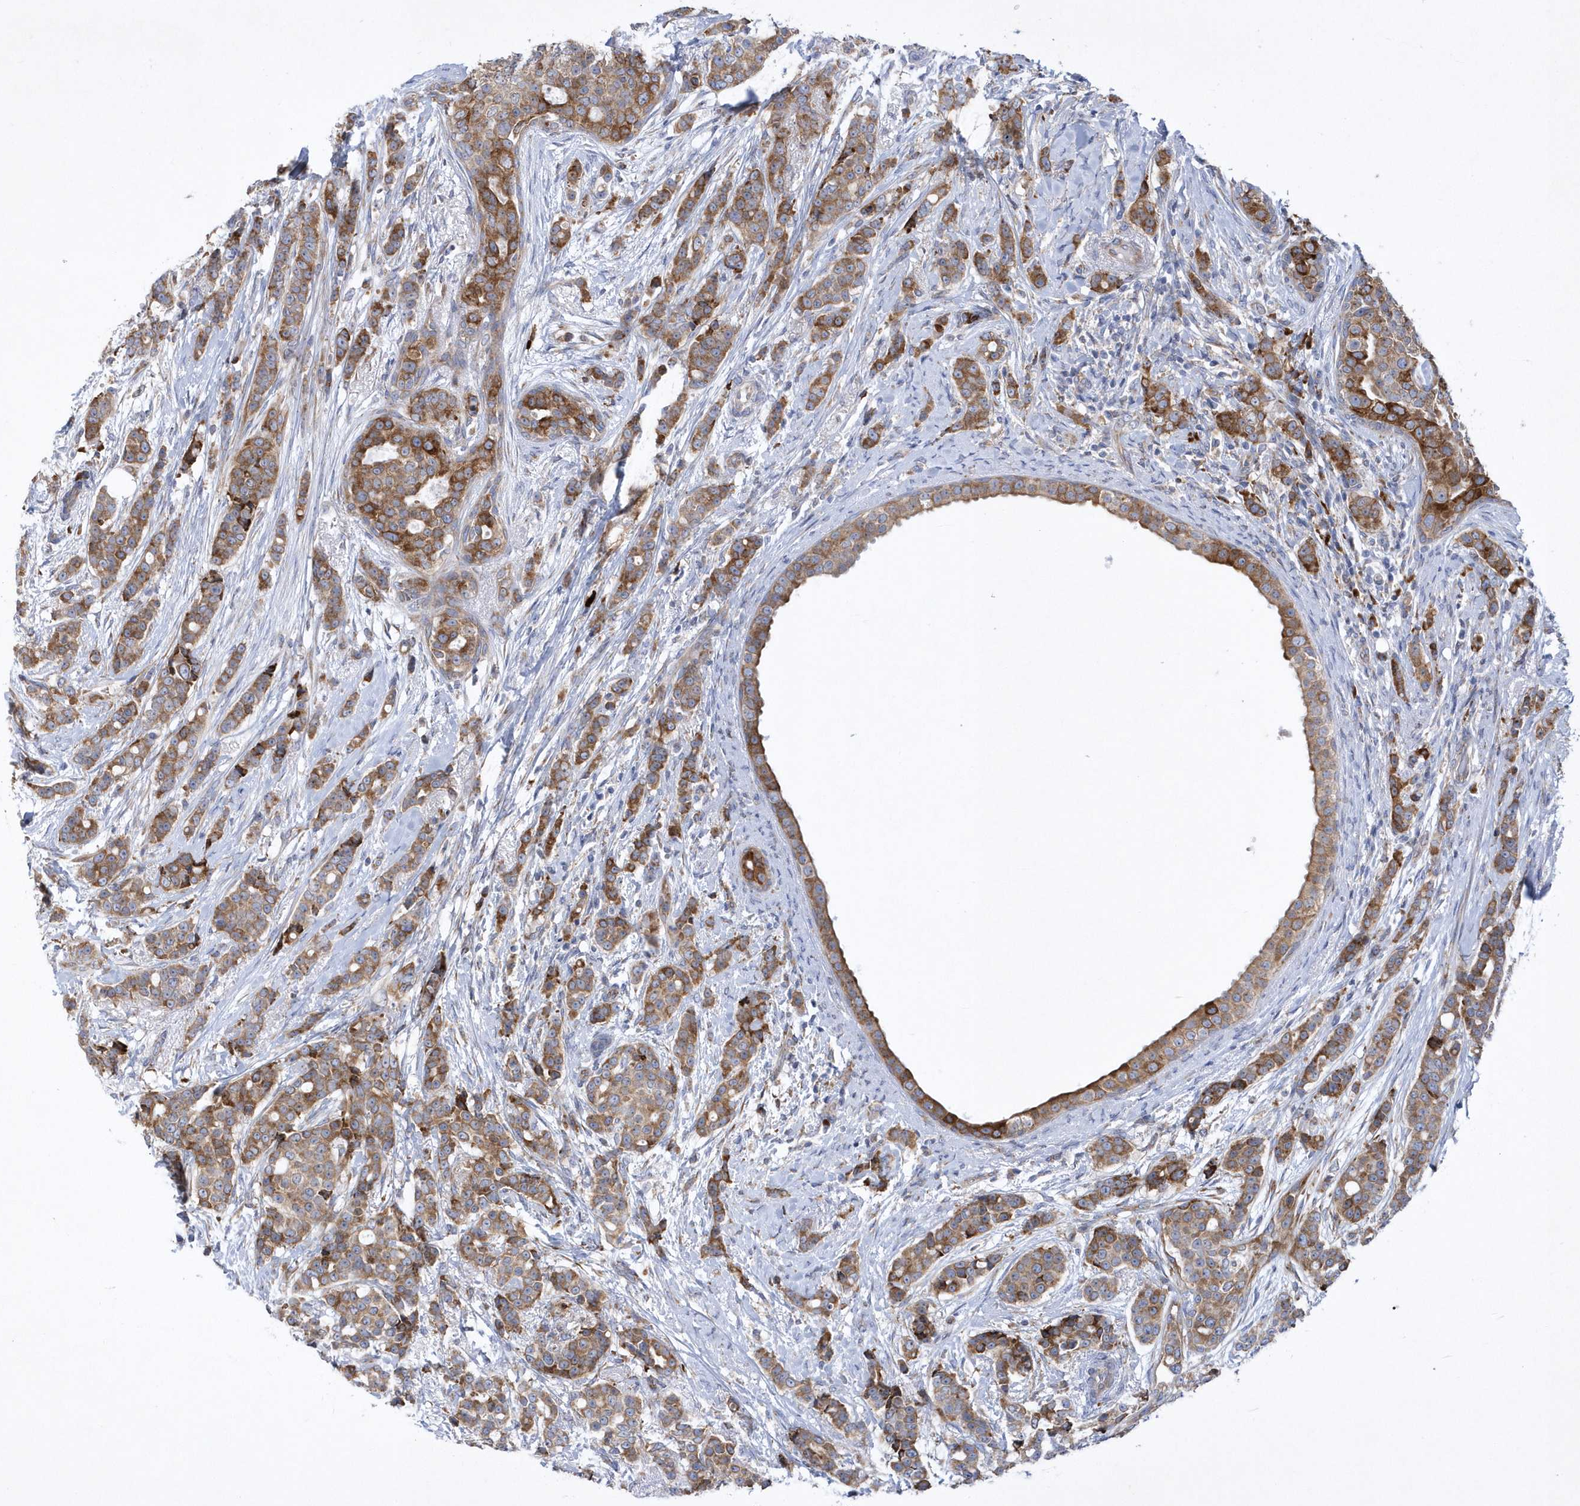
{"staining": {"intensity": "moderate", "quantity": ">75%", "location": "cytoplasmic/membranous"}, "tissue": "breast cancer", "cell_type": "Tumor cells", "image_type": "cancer", "snomed": [{"axis": "morphology", "description": "Lobular carcinoma"}, {"axis": "topography", "description": "Breast"}], "caption": "A high-resolution photomicrograph shows IHC staining of lobular carcinoma (breast), which demonstrates moderate cytoplasmic/membranous staining in about >75% of tumor cells. (DAB IHC, brown staining for protein, blue staining for nuclei).", "gene": "MED31", "patient": {"sex": "female", "age": 51}}